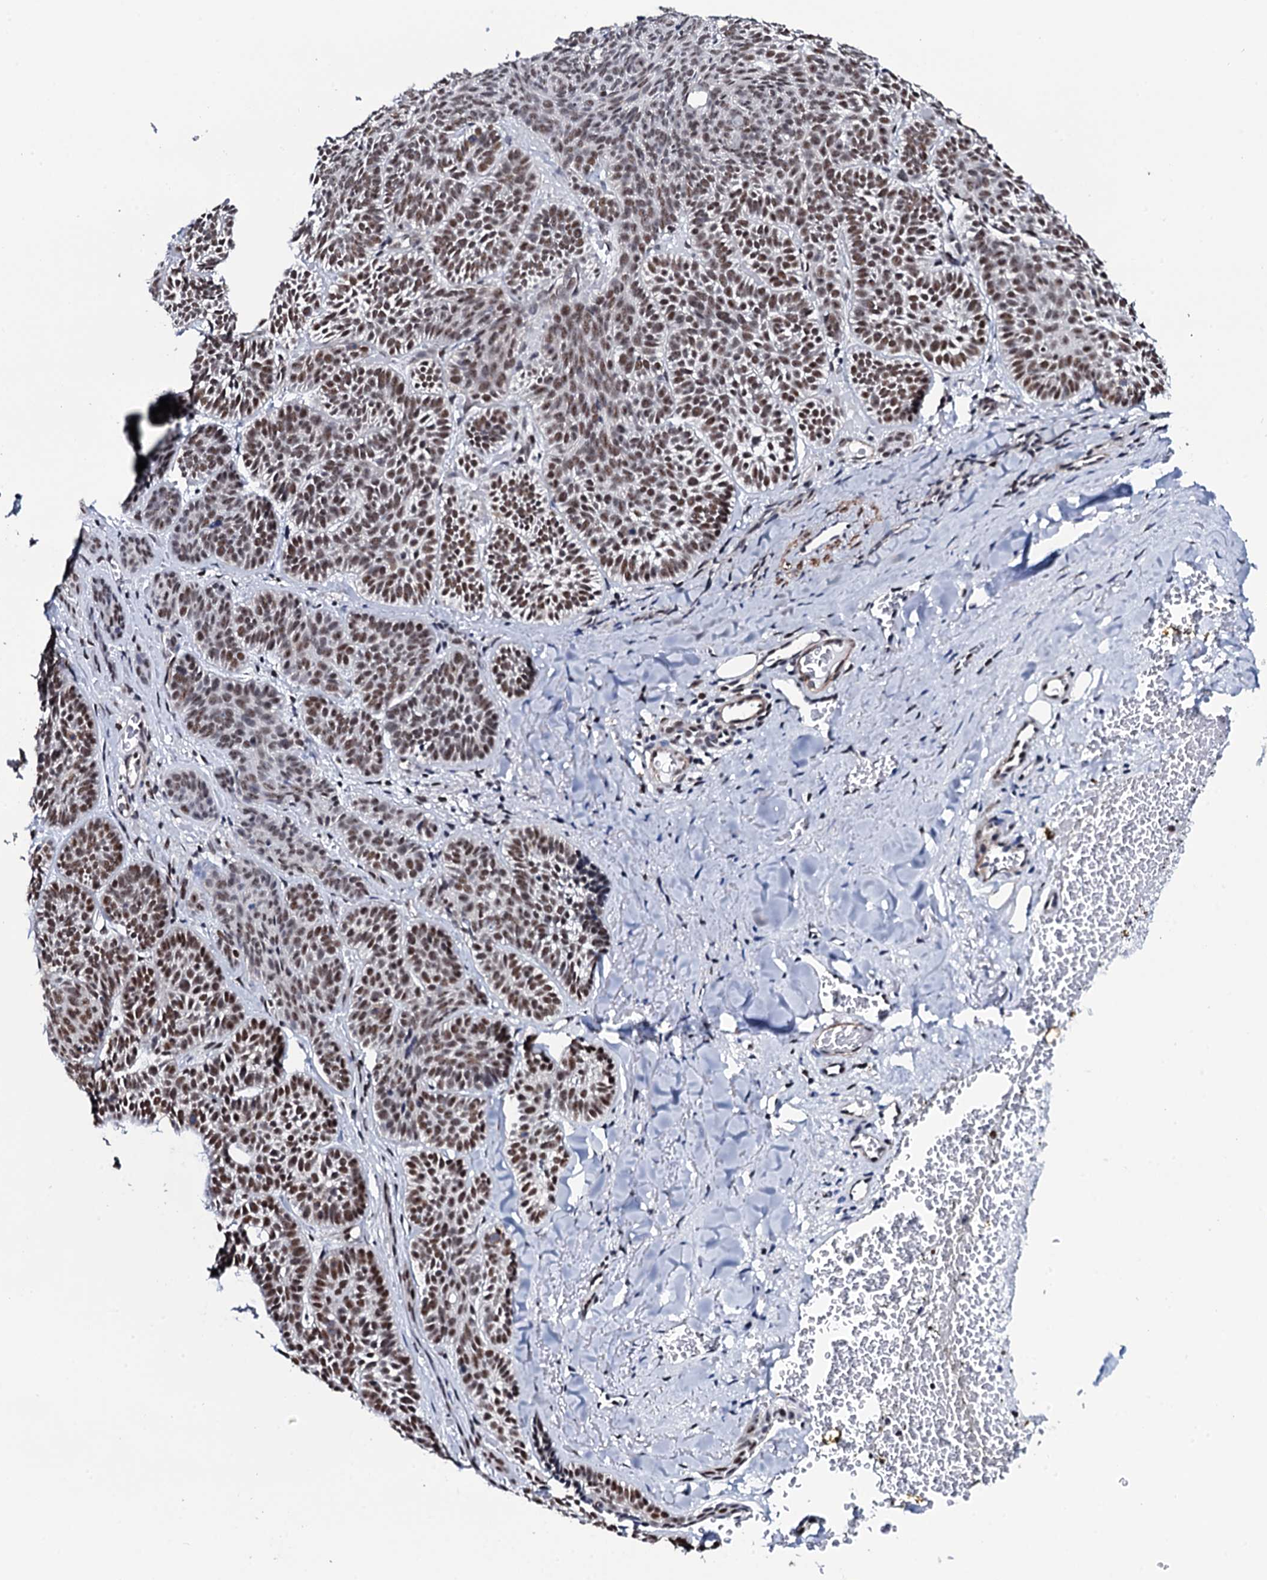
{"staining": {"intensity": "moderate", "quantity": ">75%", "location": "nuclear"}, "tissue": "skin cancer", "cell_type": "Tumor cells", "image_type": "cancer", "snomed": [{"axis": "morphology", "description": "Basal cell carcinoma"}, {"axis": "topography", "description": "Skin"}], "caption": "Basal cell carcinoma (skin) stained with immunohistochemistry exhibits moderate nuclear expression in about >75% of tumor cells. (brown staining indicates protein expression, while blue staining denotes nuclei).", "gene": "CWC15", "patient": {"sex": "male", "age": 85}}